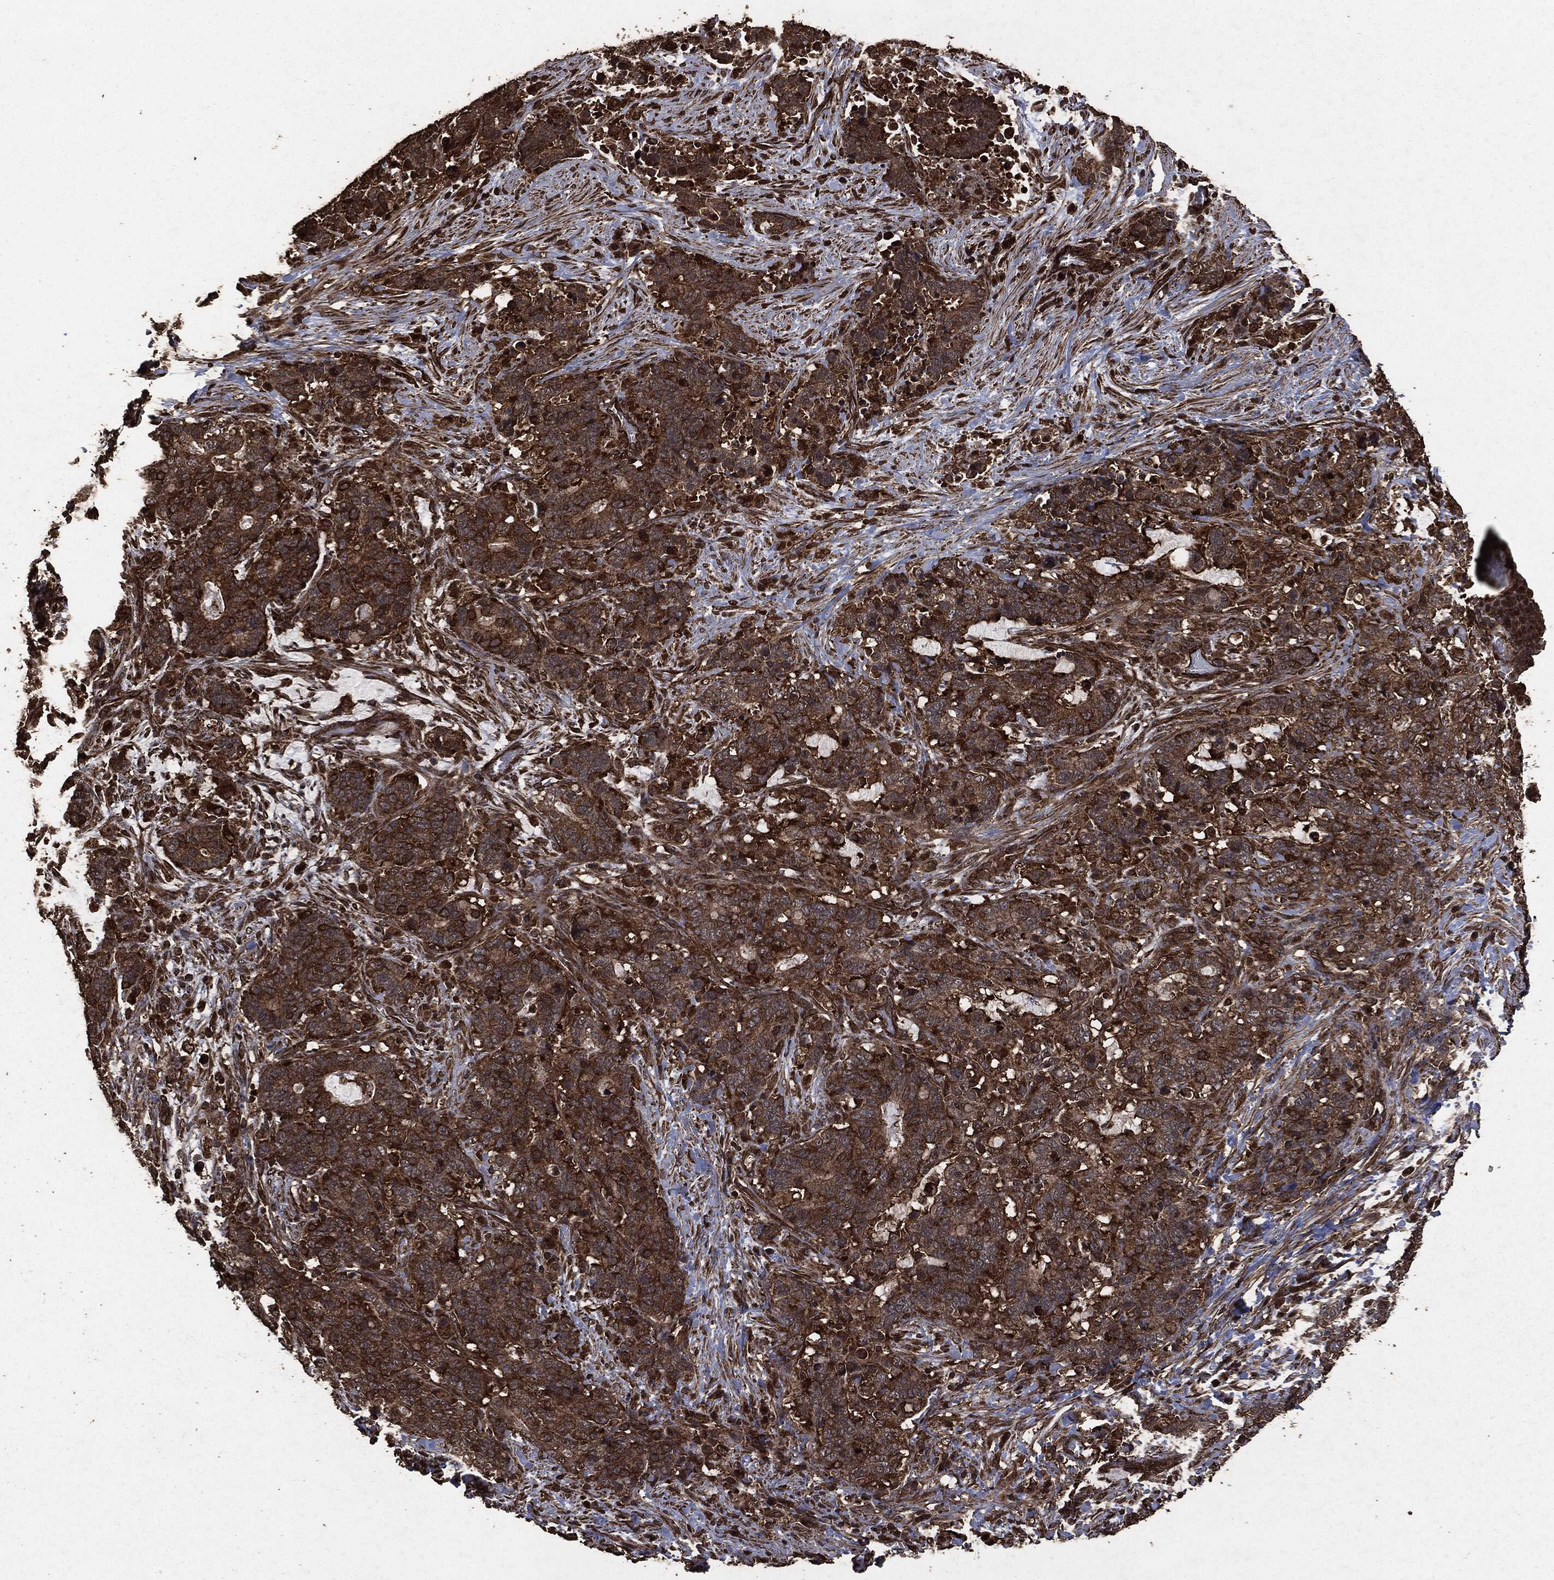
{"staining": {"intensity": "strong", "quantity": "25%-75%", "location": "cytoplasmic/membranous"}, "tissue": "stomach cancer", "cell_type": "Tumor cells", "image_type": "cancer", "snomed": [{"axis": "morphology", "description": "Normal tissue, NOS"}, {"axis": "morphology", "description": "Adenocarcinoma, NOS"}, {"axis": "topography", "description": "Stomach"}], "caption": "A brown stain labels strong cytoplasmic/membranous positivity of a protein in human stomach adenocarcinoma tumor cells.", "gene": "HRAS", "patient": {"sex": "female", "age": 64}}